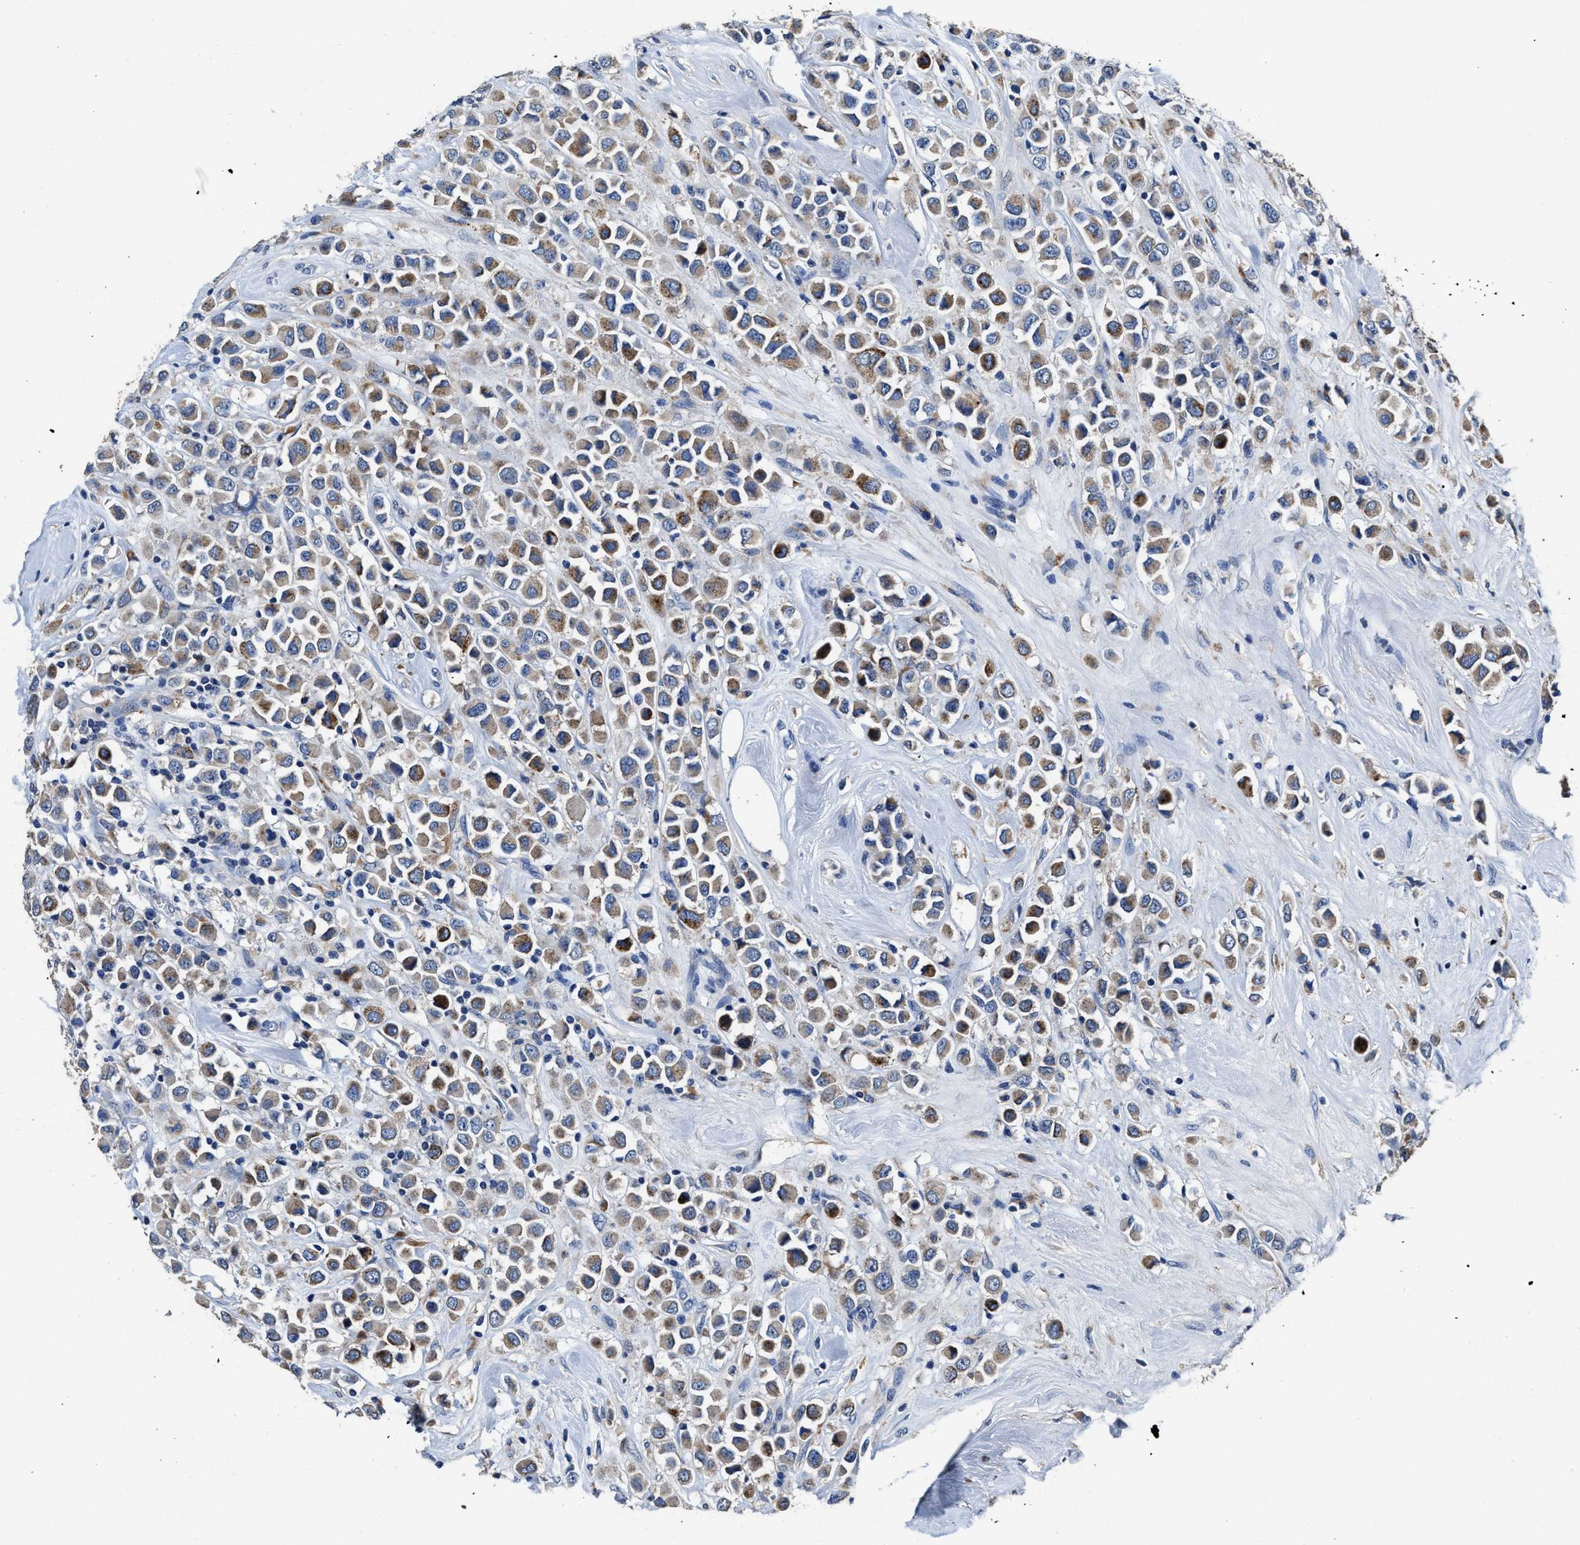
{"staining": {"intensity": "moderate", "quantity": ">75%", "location": "cytoplasmic/membranous"}, "tissue": "breast cancer", "cell_type": "Tumor cells", "image_type": "cancer", "snomed": [{"axis": "morphology", "description": "Duct carcinoma"}, {"axis": "topography", "description": "Breast"}], "caption": "Breast cancer was stained to show a protein in brown. There is medium levels of moderate cytoplasmic/membranous expression in approximately >75% of tumor cells.", "gene": "UBR4", "patient": {"sex": "female", "age": 61}}